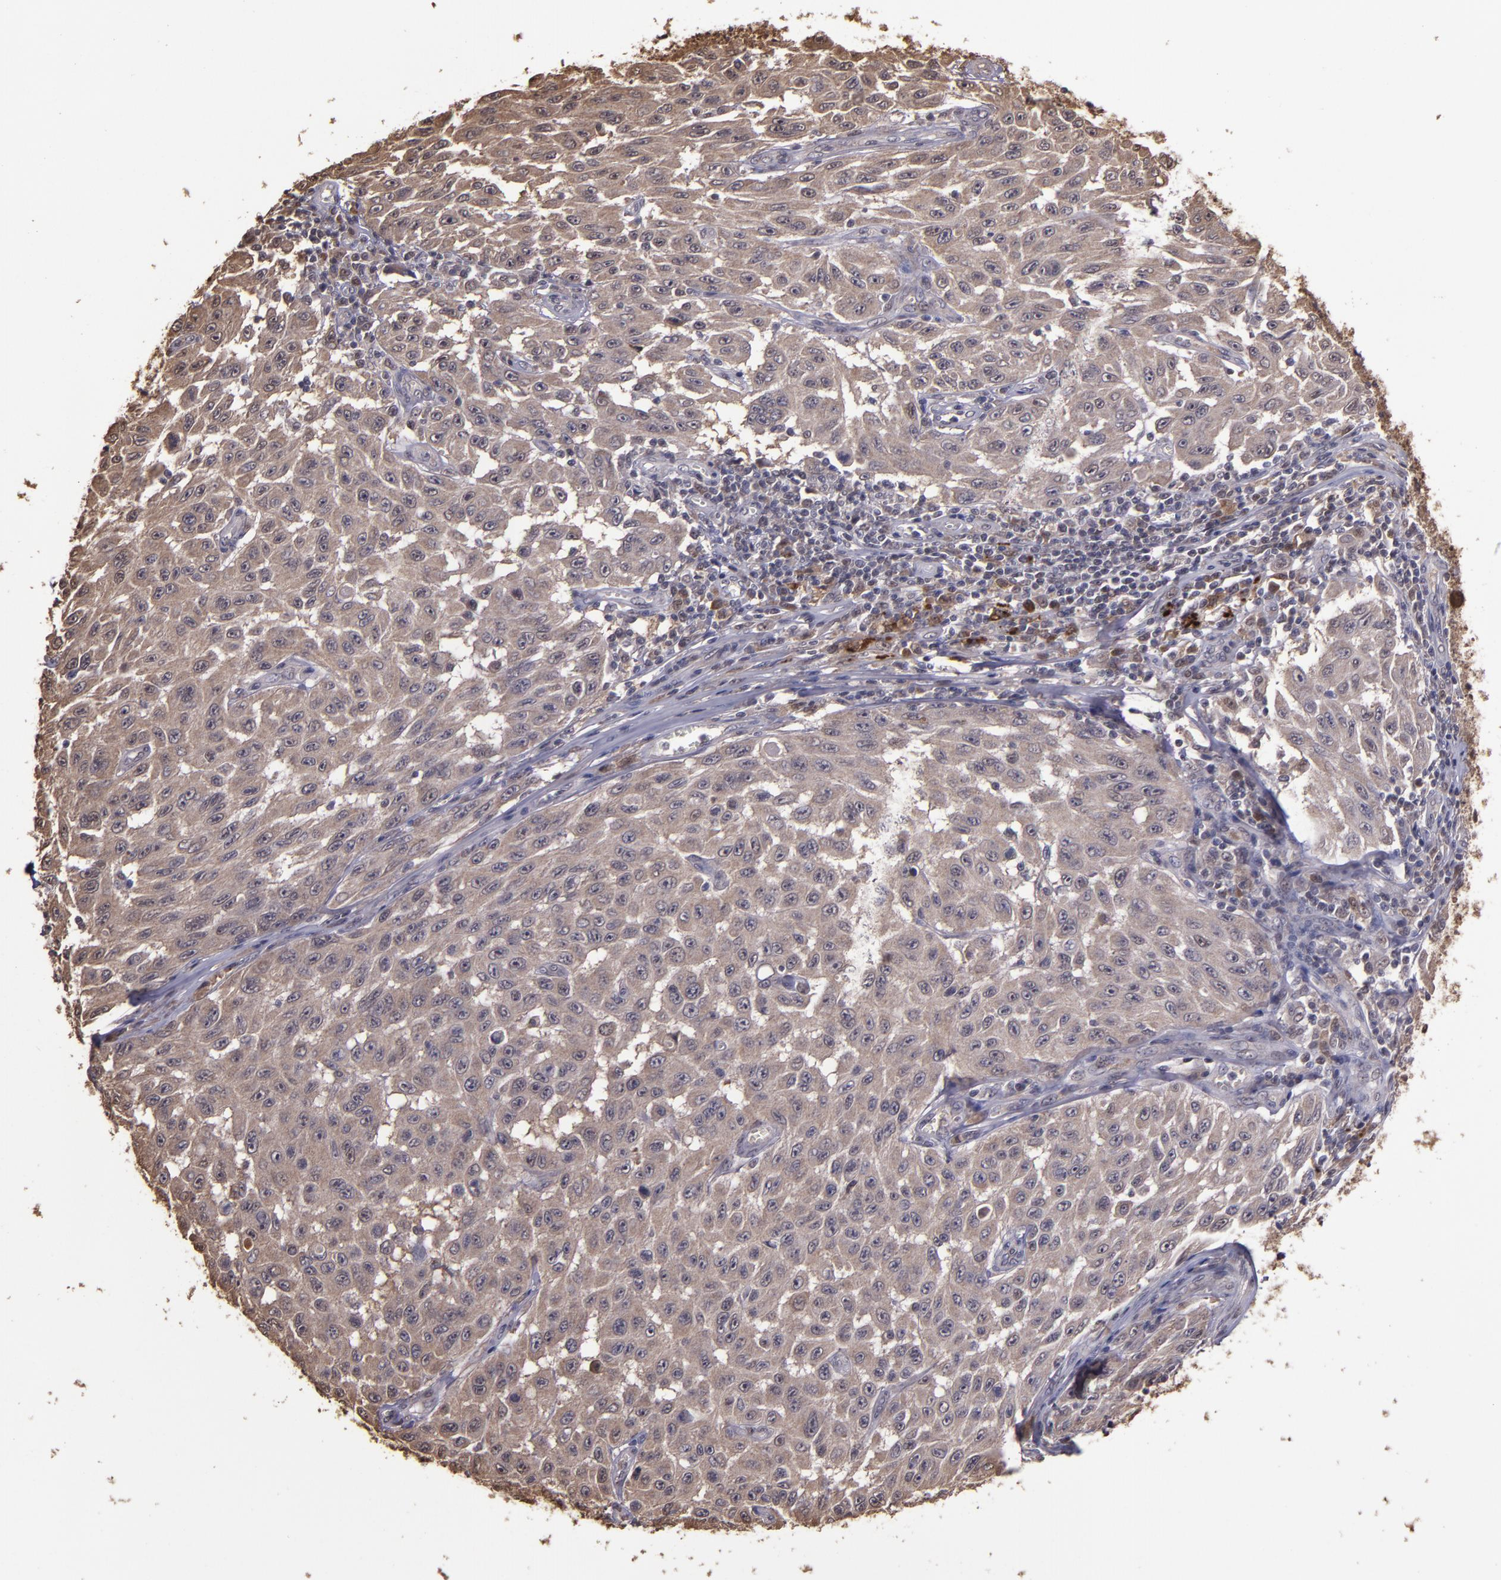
{"staining": {"intensity": "moderate", "quantity": ">75%", "location": "cytoplasmic/membranous"}, "tissue": "melanoma", "cell_type": "Tumor cells", "image_type": "cancer", "snomed": [{"axis": "morphology", "description": "Malignant melanoma, NOS"}, {"axis": "topography", "description": "Skin"}], "caption": "IHC of malignant melanoma shows medium levels of moderate cytoplasmic/membranous positivity in about >75% of tumor cells.", "gene": "SERPINF2", "patient": {"sex": "male", "age": 30}}